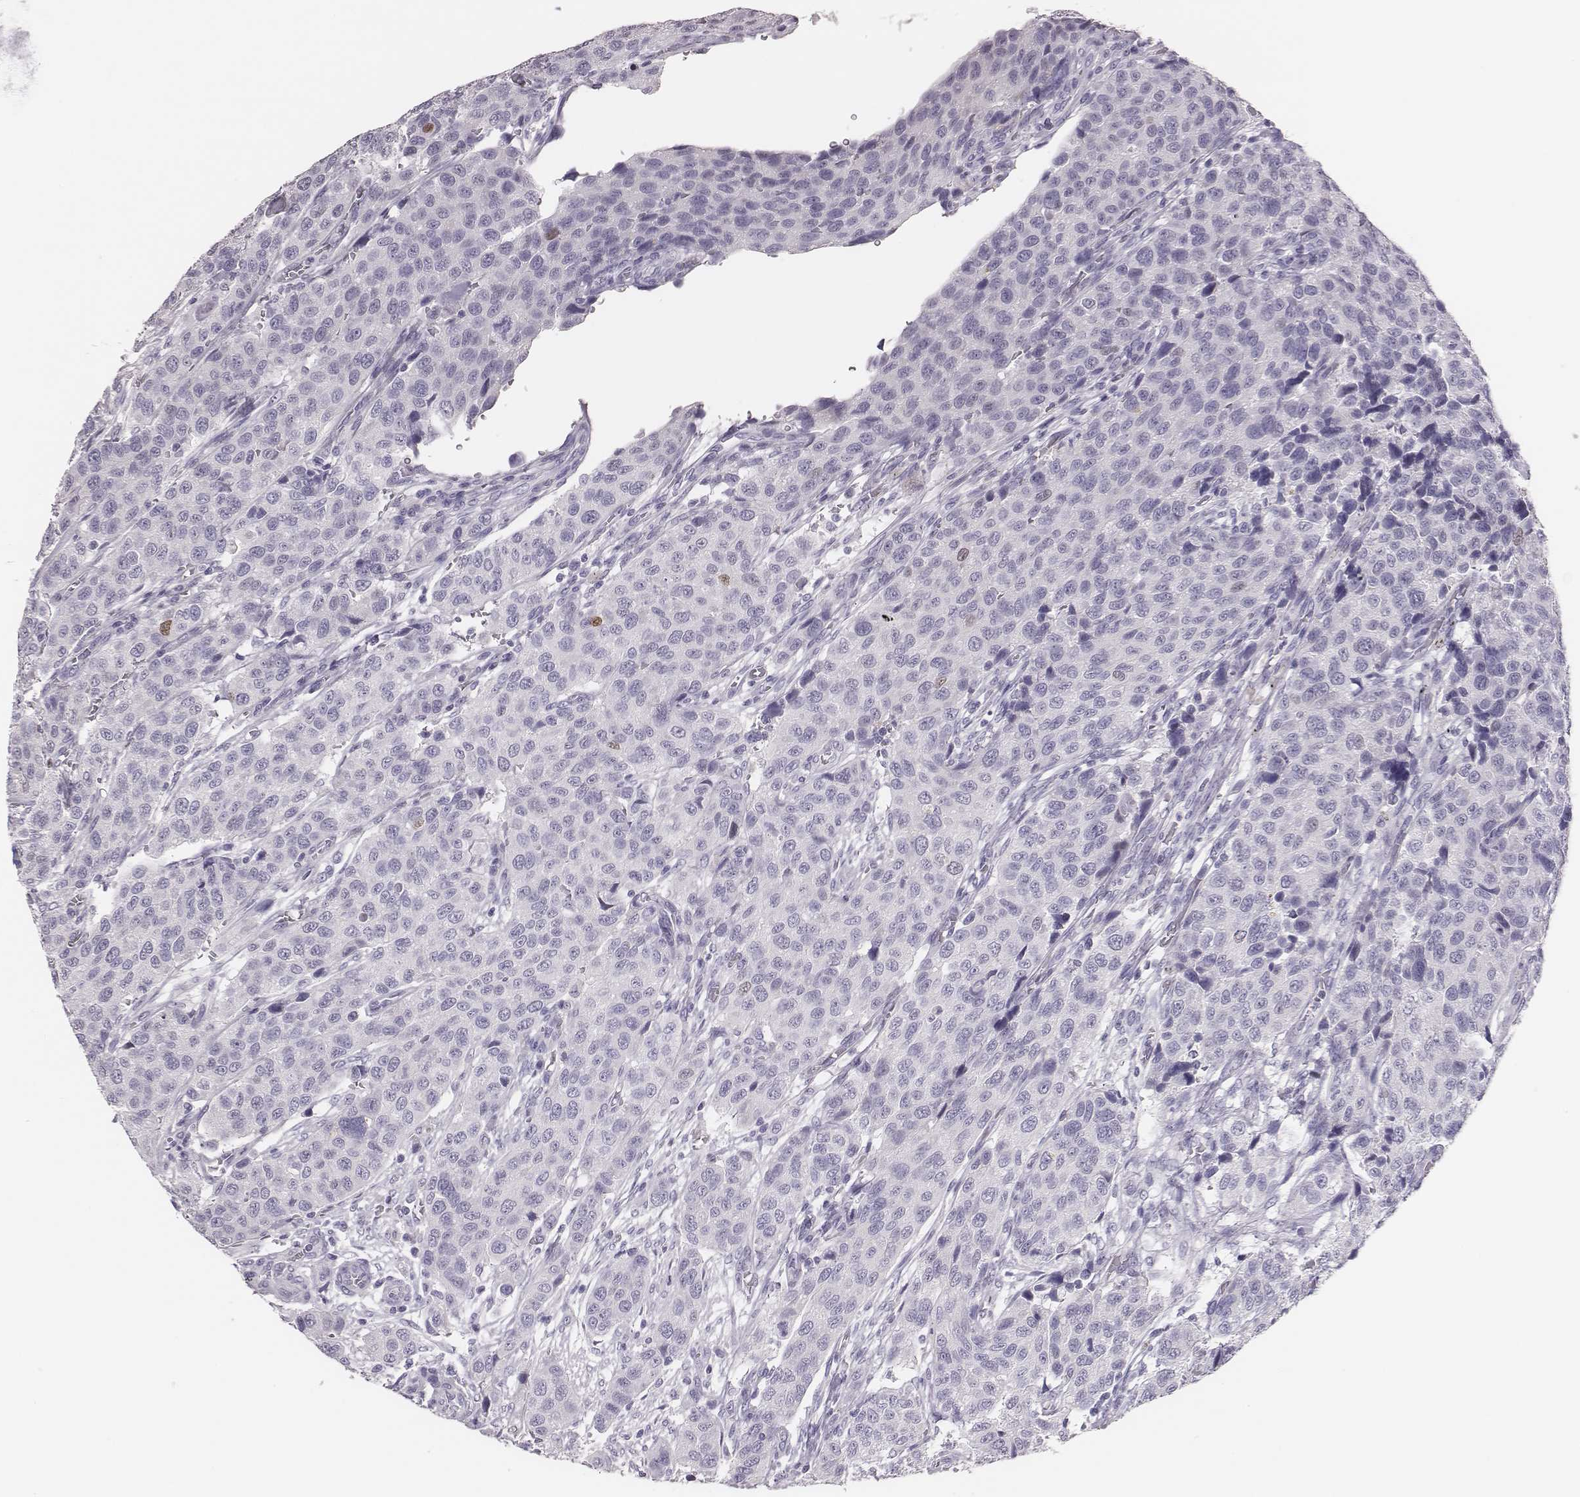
{"staining": {"intensity": "negative", "quantity": "none", "location": "none"}, "tissue": "urothelial cancer", "cell_type": "Tumor cells", "image_type": "cancer", "snomed": [{"axis": "morphology", "description": "Urothelial carcinoma, High grade"}, {"axis": "topography", "description": "Urinary bladder"}], "caption": "DAB (3,3'-diaminobenzidine) immunohistochemical staining of high-grade urothelial carcinoma exhibits no significant staining in tumor cells.", "gene": "H1-6", "patient": {"sex": "female", "age": 58}}